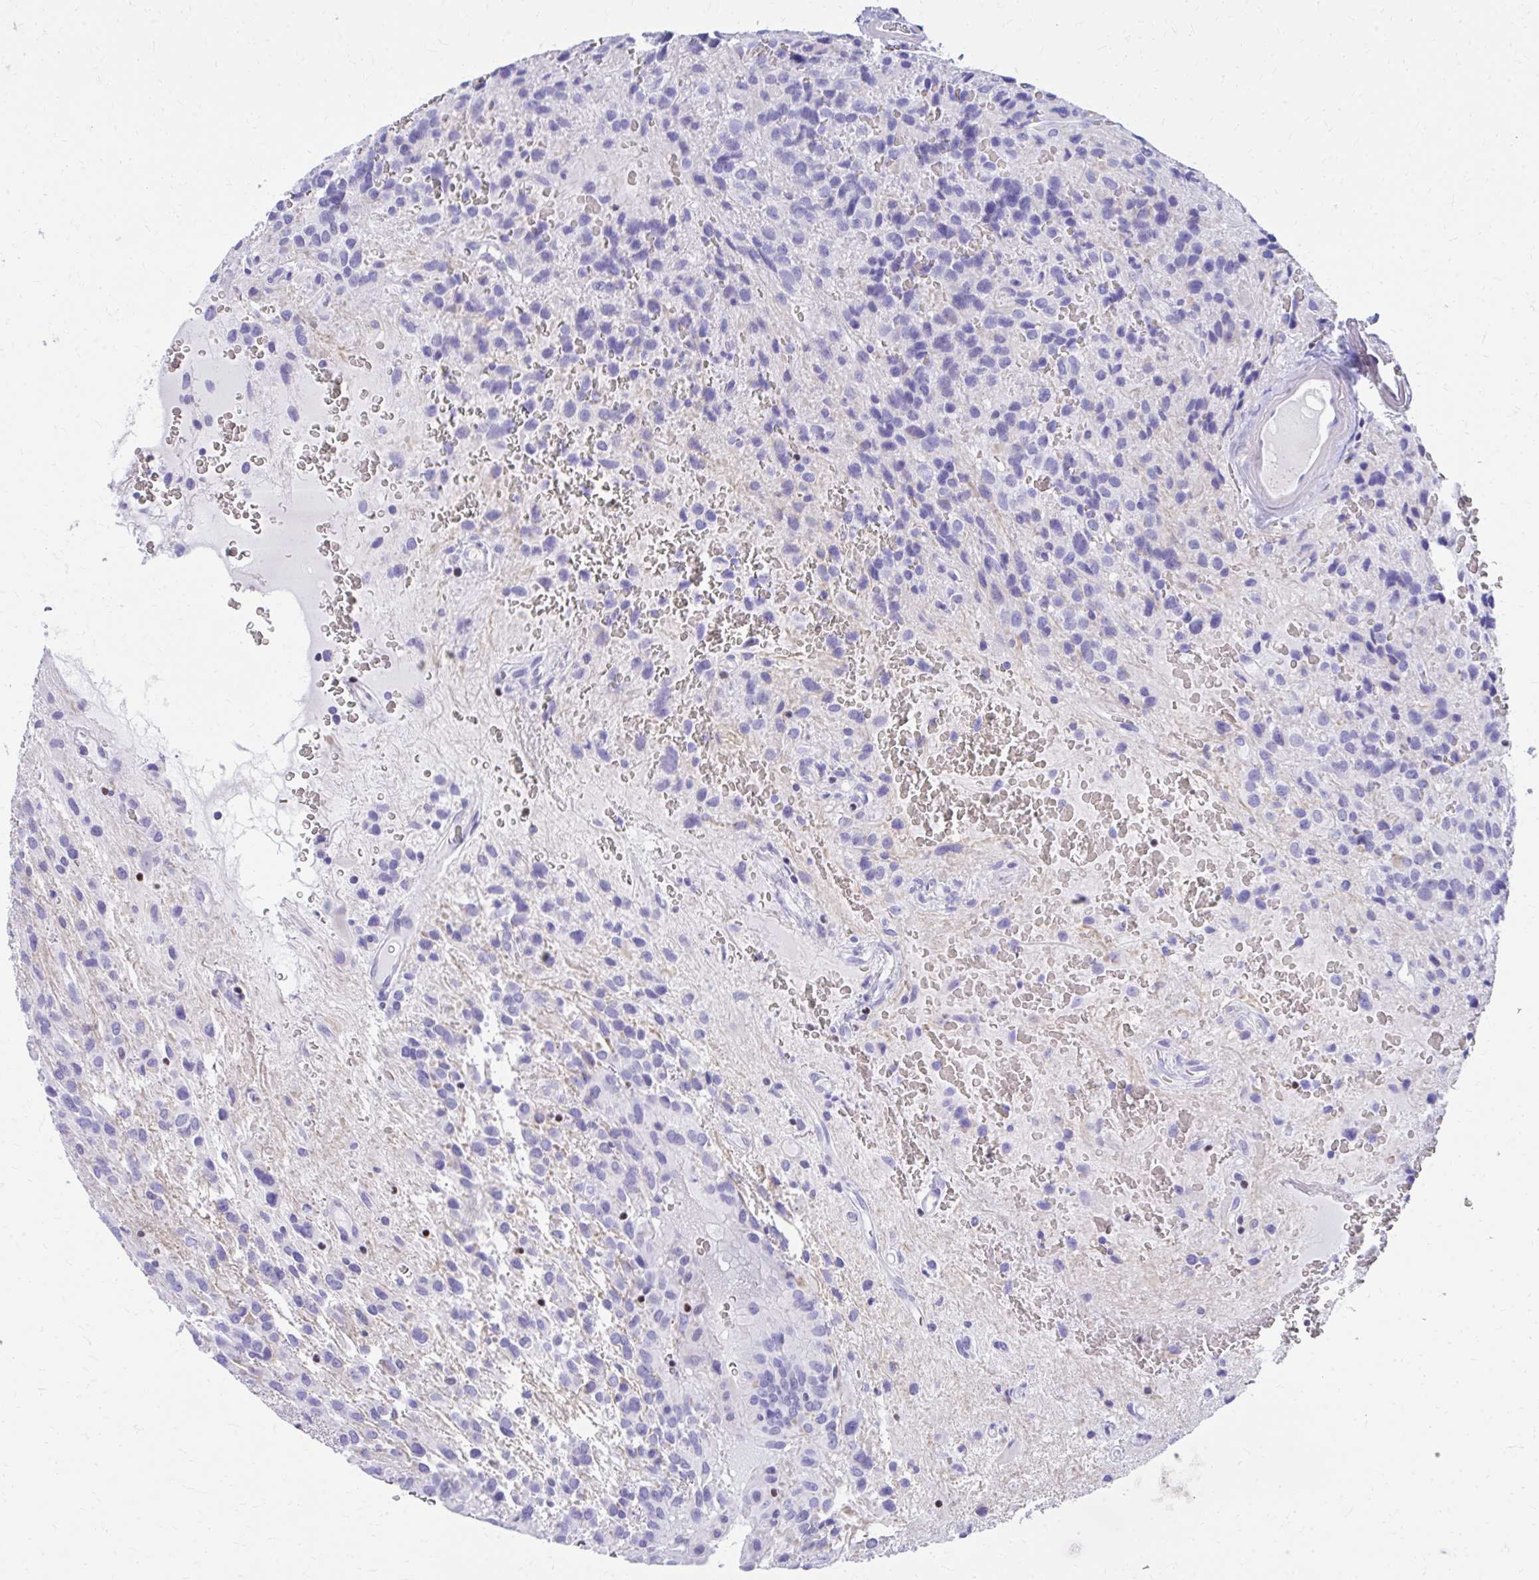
{"staining": {"intensity": "negative", "quantity": "none", "location": "none"}, "tissue": "glioma", "cell_type": "Tumor cells", "image_type": "cancer", "snomed": [{"axis": "morphology", "description": "Glioma, malignant, Low grade"}, {"axis": "topography", "description": "Brain"}], "caption": "Protein analysis of malignant glioma (low-grade) shows no significant positivity in tumor cells.", "gene": "RUNX3", "patient": {"sex": "male", "age": 56}}